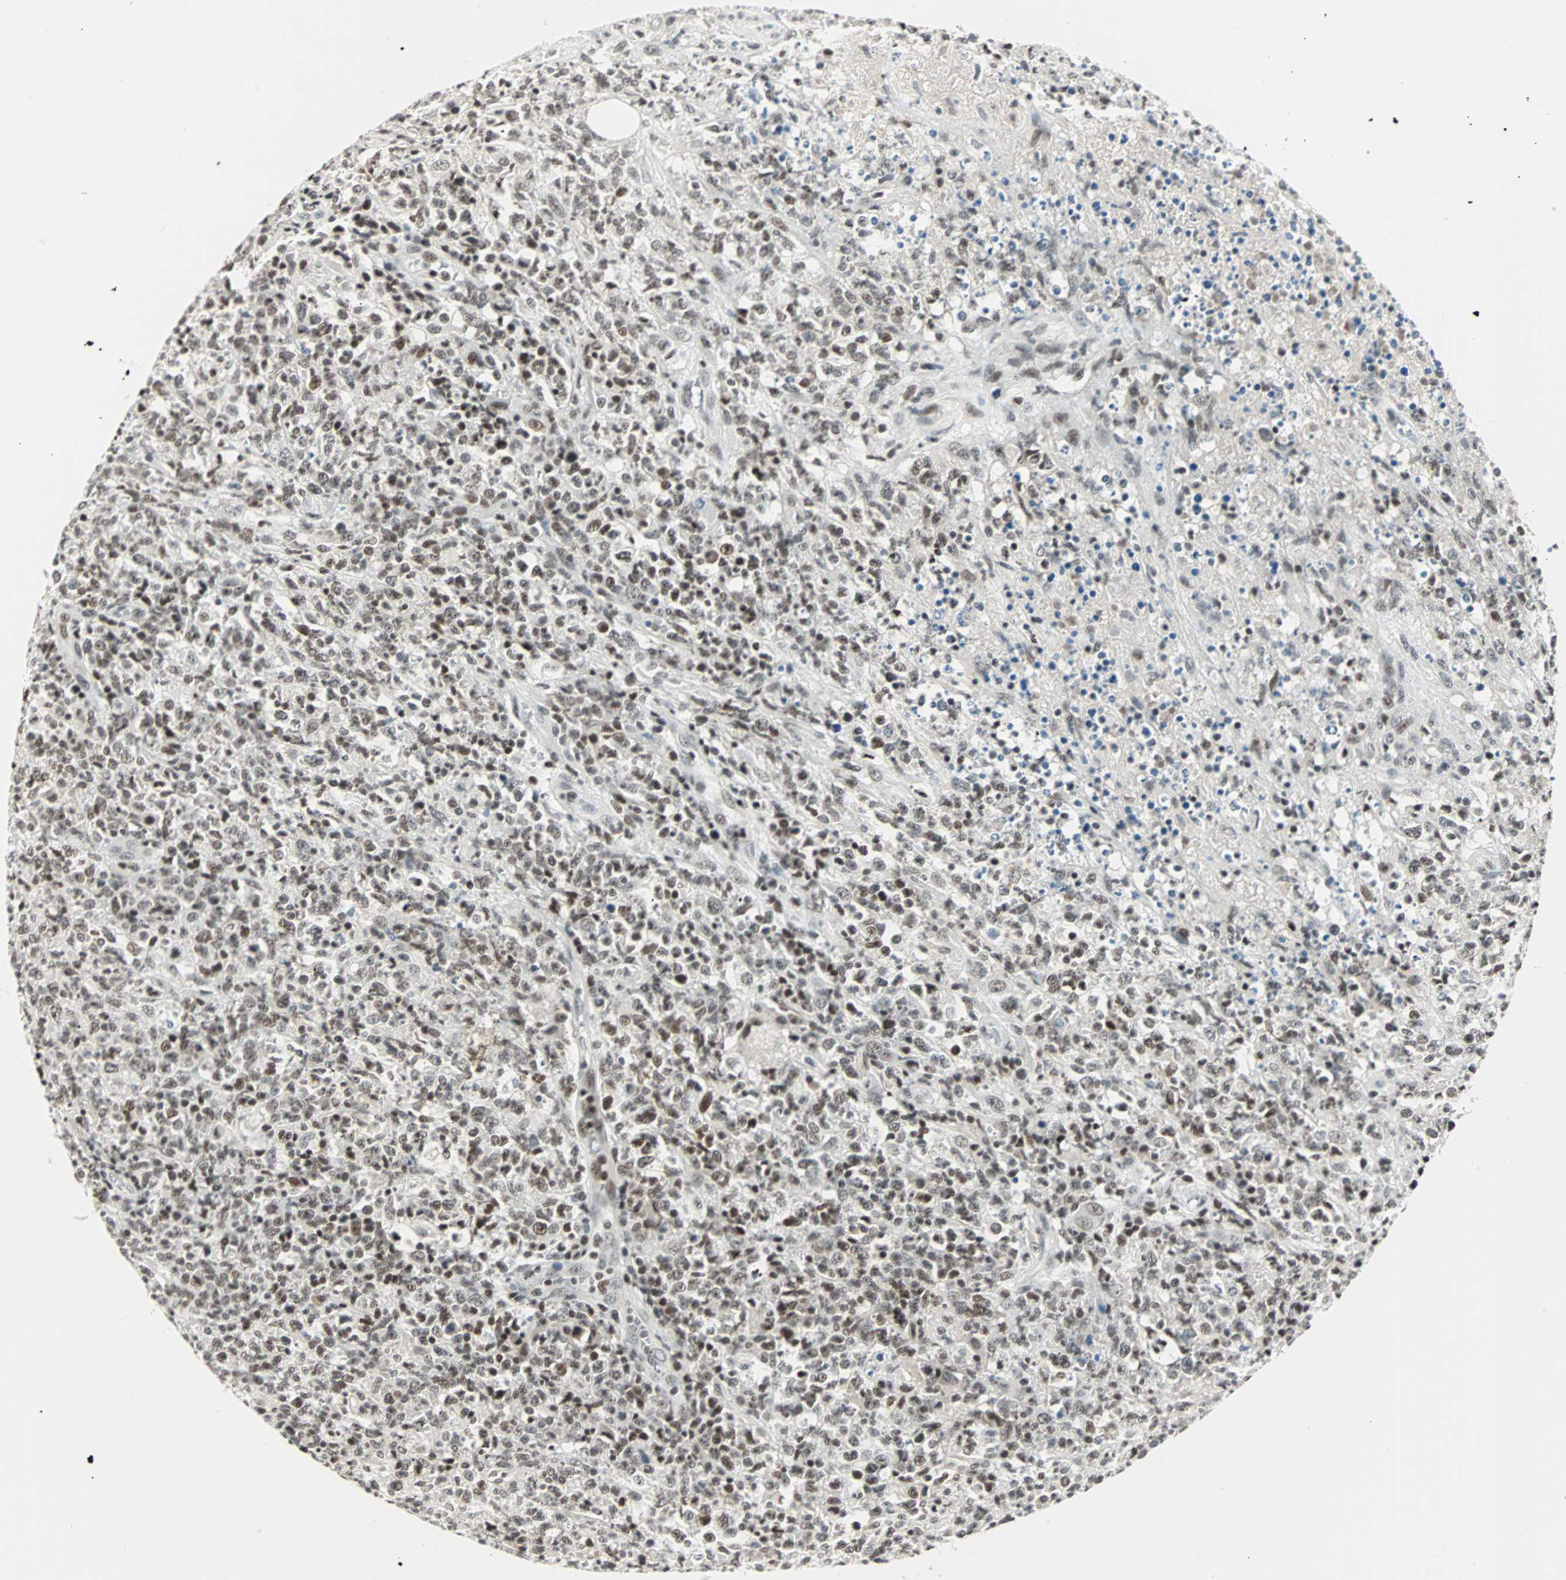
{"staining": {"intensity": "moderate", "quantity": ">75%", "location": "nuclear"}, "tissue": "lymphoma", "cell_type": "Tumor cells", "image_type": "cancer", "snomed": [{"axis": "morphology", "description": "Malignant lymphoma, non-Hodgkin's type, High grade"}, {"axis": "topography", "description": "Lymph node"}], "caption": "Protein positivity by immunohistochemistry shows moderate nuclear expression in approximately >75% of tumor cells in lymphoma.", "gene": "SIN3A", "patient": {"sex": "female", "age": 84}}